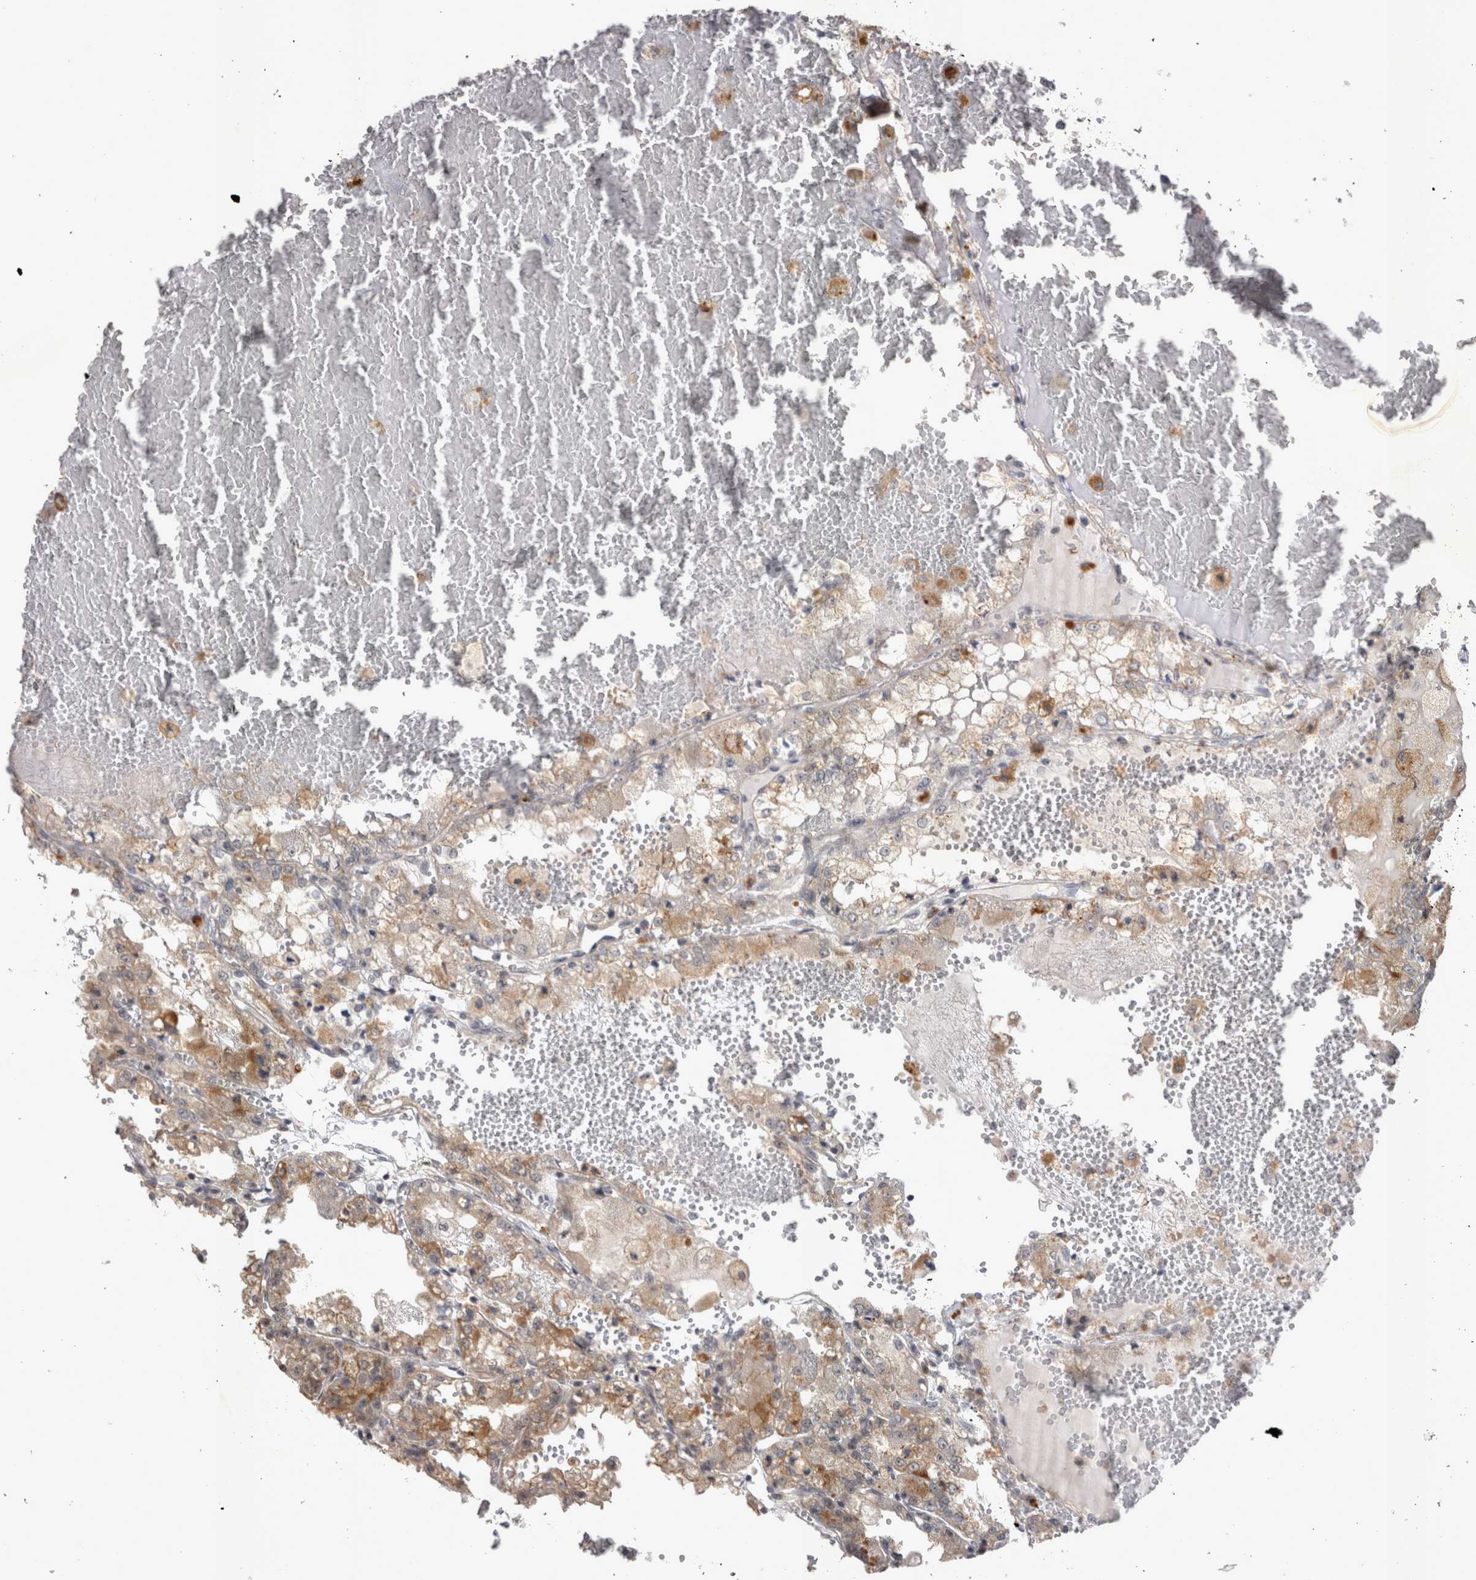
{"staining": {"intensity": "moderate", "quantity": ">75%", "location": "cytoplasmic/membranous"}, "tissue": "renal cancer", "cell_type": "Tumor cells", "image_type": "cancer", "snomed": [{"axis": "morphology", "description": "Adenocarcinoma, NOS"}, {"axis": "topography", "description": "Kidney"}], "caption": "A histopathology image of renal cancer stained for a protein exhibits moderate cytoplasmic/membranous brown staining in tumor cells.", "gene": "CTBS", "patient": {"sex": "female", "age": 56}}